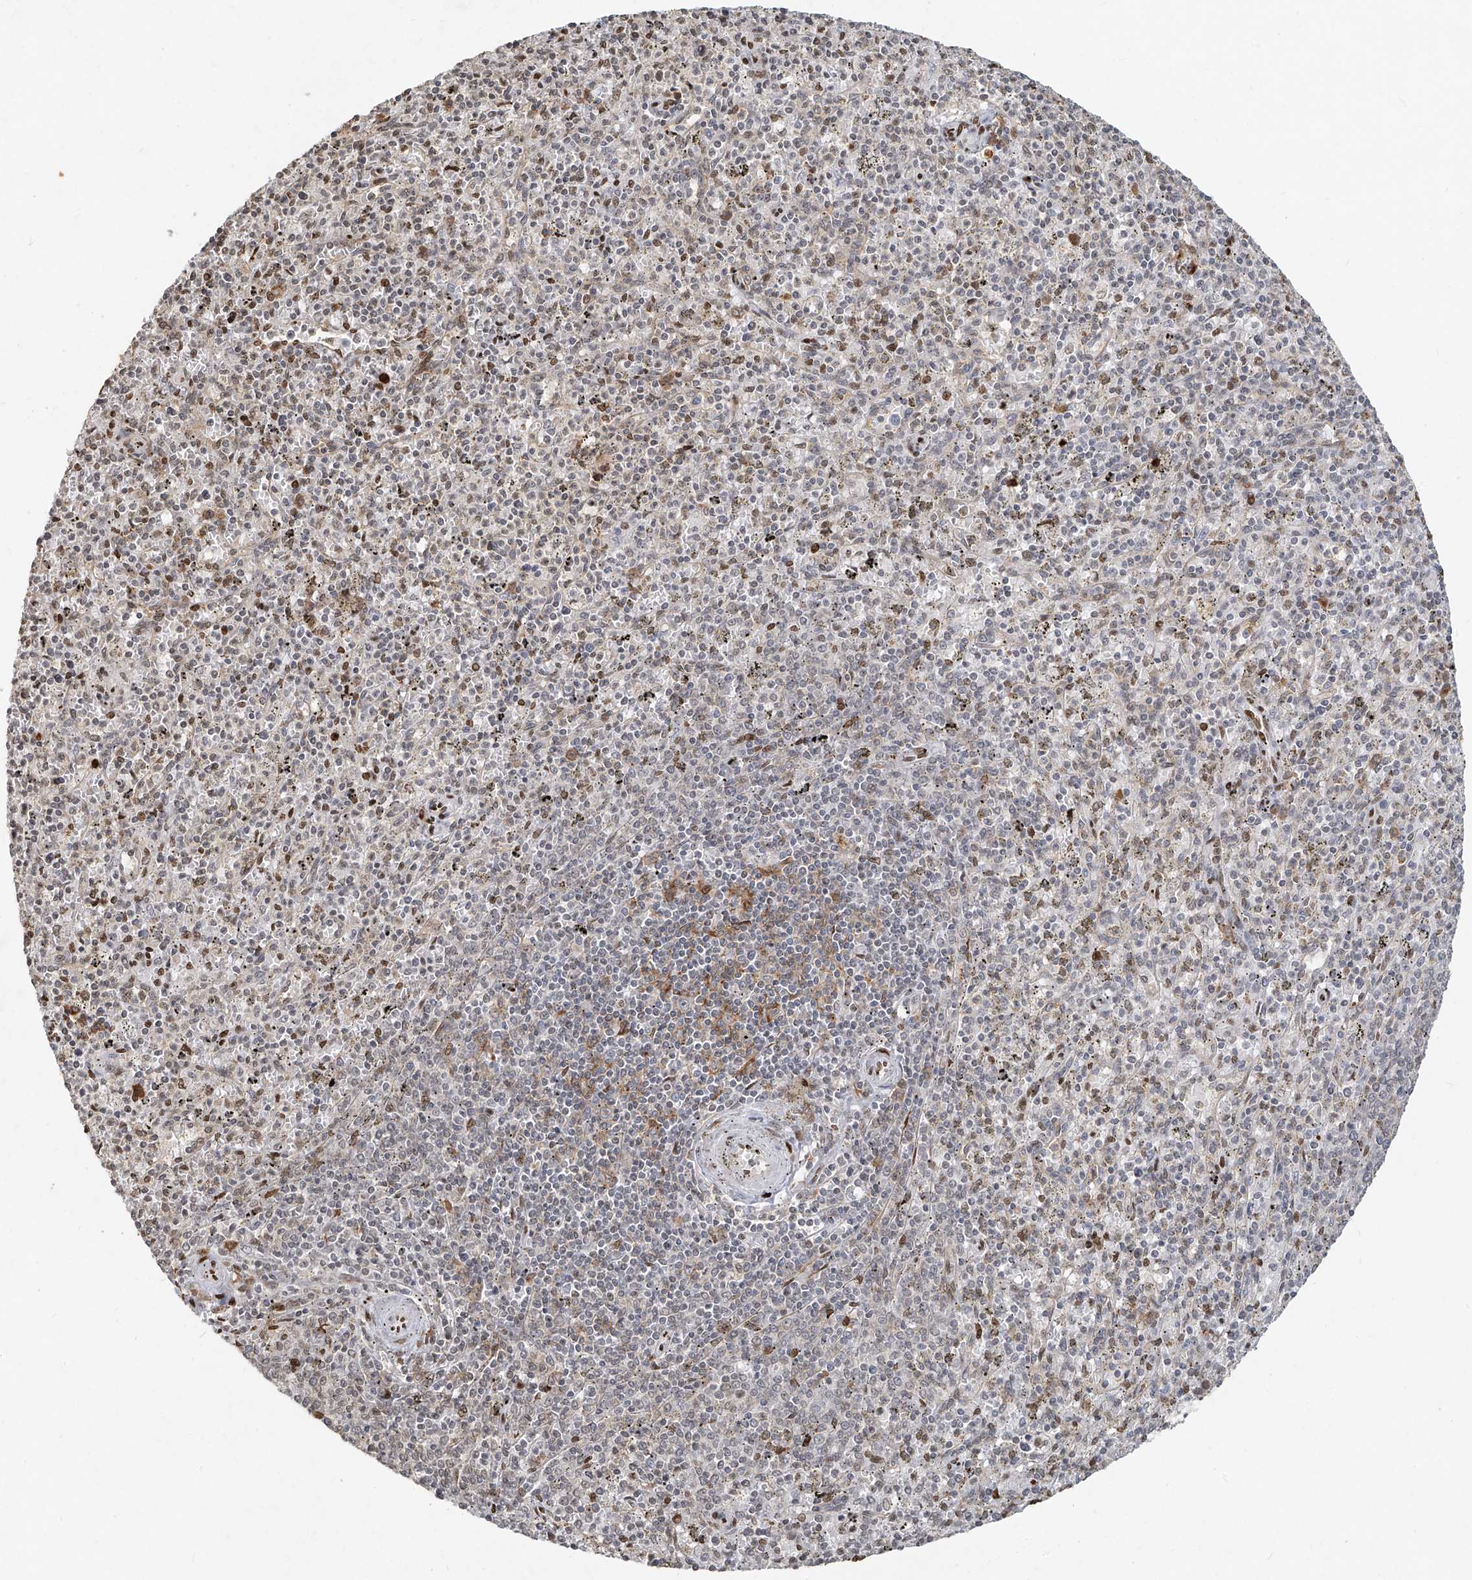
{"staining": {"intensity": "moderate", "quantity": "<25%", "location": "nuclear"}, "tissue": "spleen", "cell_type": "Cells in red pulp", "image_type": "normal", "snomed": [{"axis": "morphology", "description": "Normal tissue, NOS"}, {"axis": "topography", "description": "Spleen"}], "caption": "Immunohistochemical staining of unremarkable spleen shows <25% levels of moderate nuclear protein staining in about <25% of cells in red pulp. Using DAB (3,3'-diaminobenzidine) (brown) and hematoxylin (blue) stains, captured at high magnification using brightfield microscopy.", "gene": "ATRIP", "patient": {"sex": "male", "age": 72}}